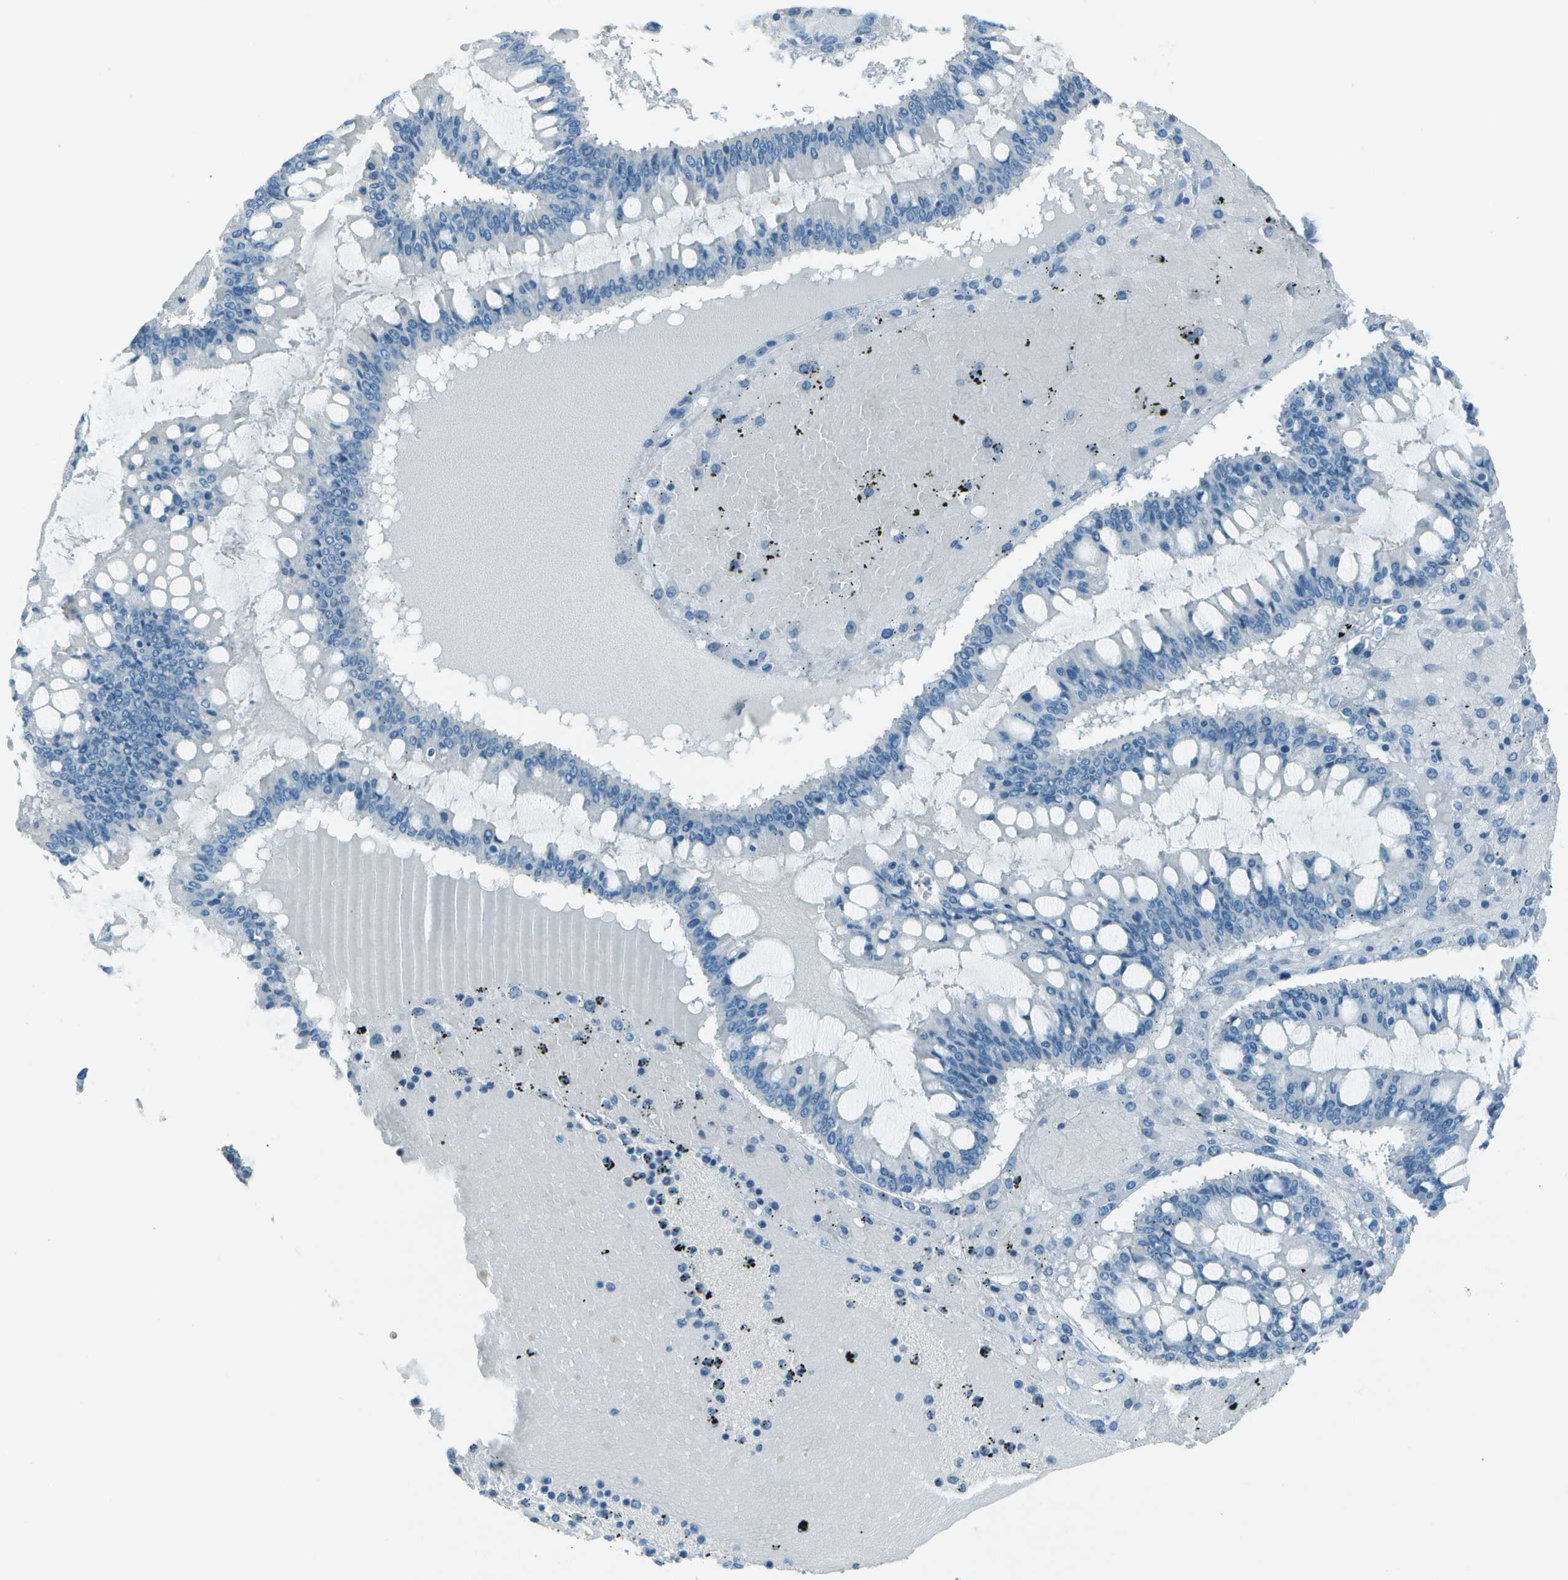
{"staining": {"intensity": "negative", "quantity": "none", "location": "none"}, "tissue": "ovarian cancer", "cell_type": "Tumor cells", "image_type": "cancer", "snomed": [{"axis": "morphology", "description": "Cystadenocarcinoma, mucinous, NOS"}, {"axis": "topography", "description": "Ovary"}], "caption": "Micrograph shows no protein positivity in tumor cells of ovarian mucinous cystadenocarcinoma tissue.", "gene": "FGF1", "patient": {"sex": "female", "age": 73}}